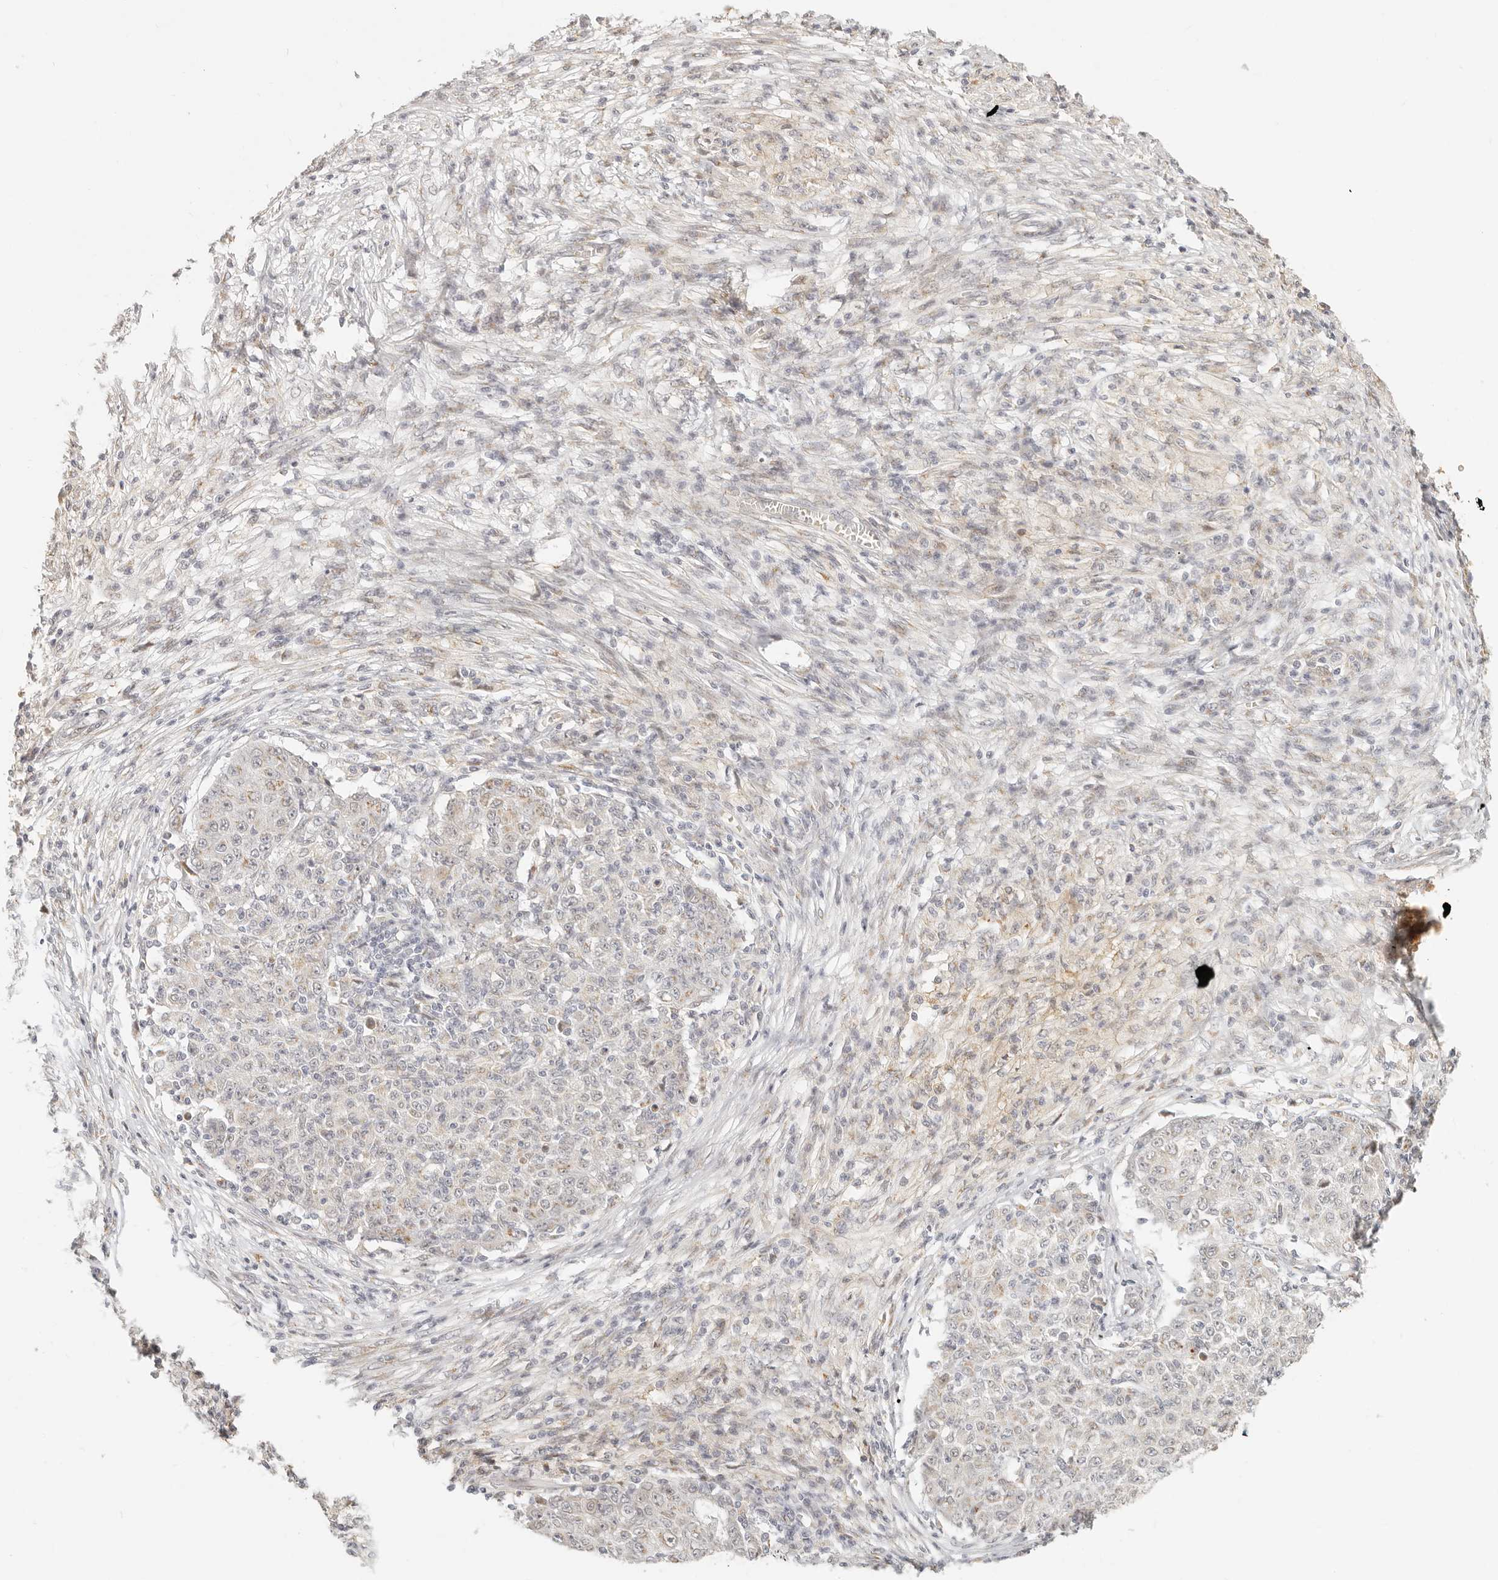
{"staining": {"intensity": "negative", "quantity": "none", "location": "none"}, "tissue": "ovarian cancer", "cell_type": "Tumor cells", "image_type": "cancer", "snomed": [{"axis": "morphology", "description": "Carcinoma, endometroid"}, {"axis": "topography", "description": "Ovary"}], "caption": "This is an immunohistochemistry (IHC) histopathology image of human ovarian cancer. There is no expression in tumor cells.", "gene": "FAM20B", "patient": {"sex": "female", "age": 42}}